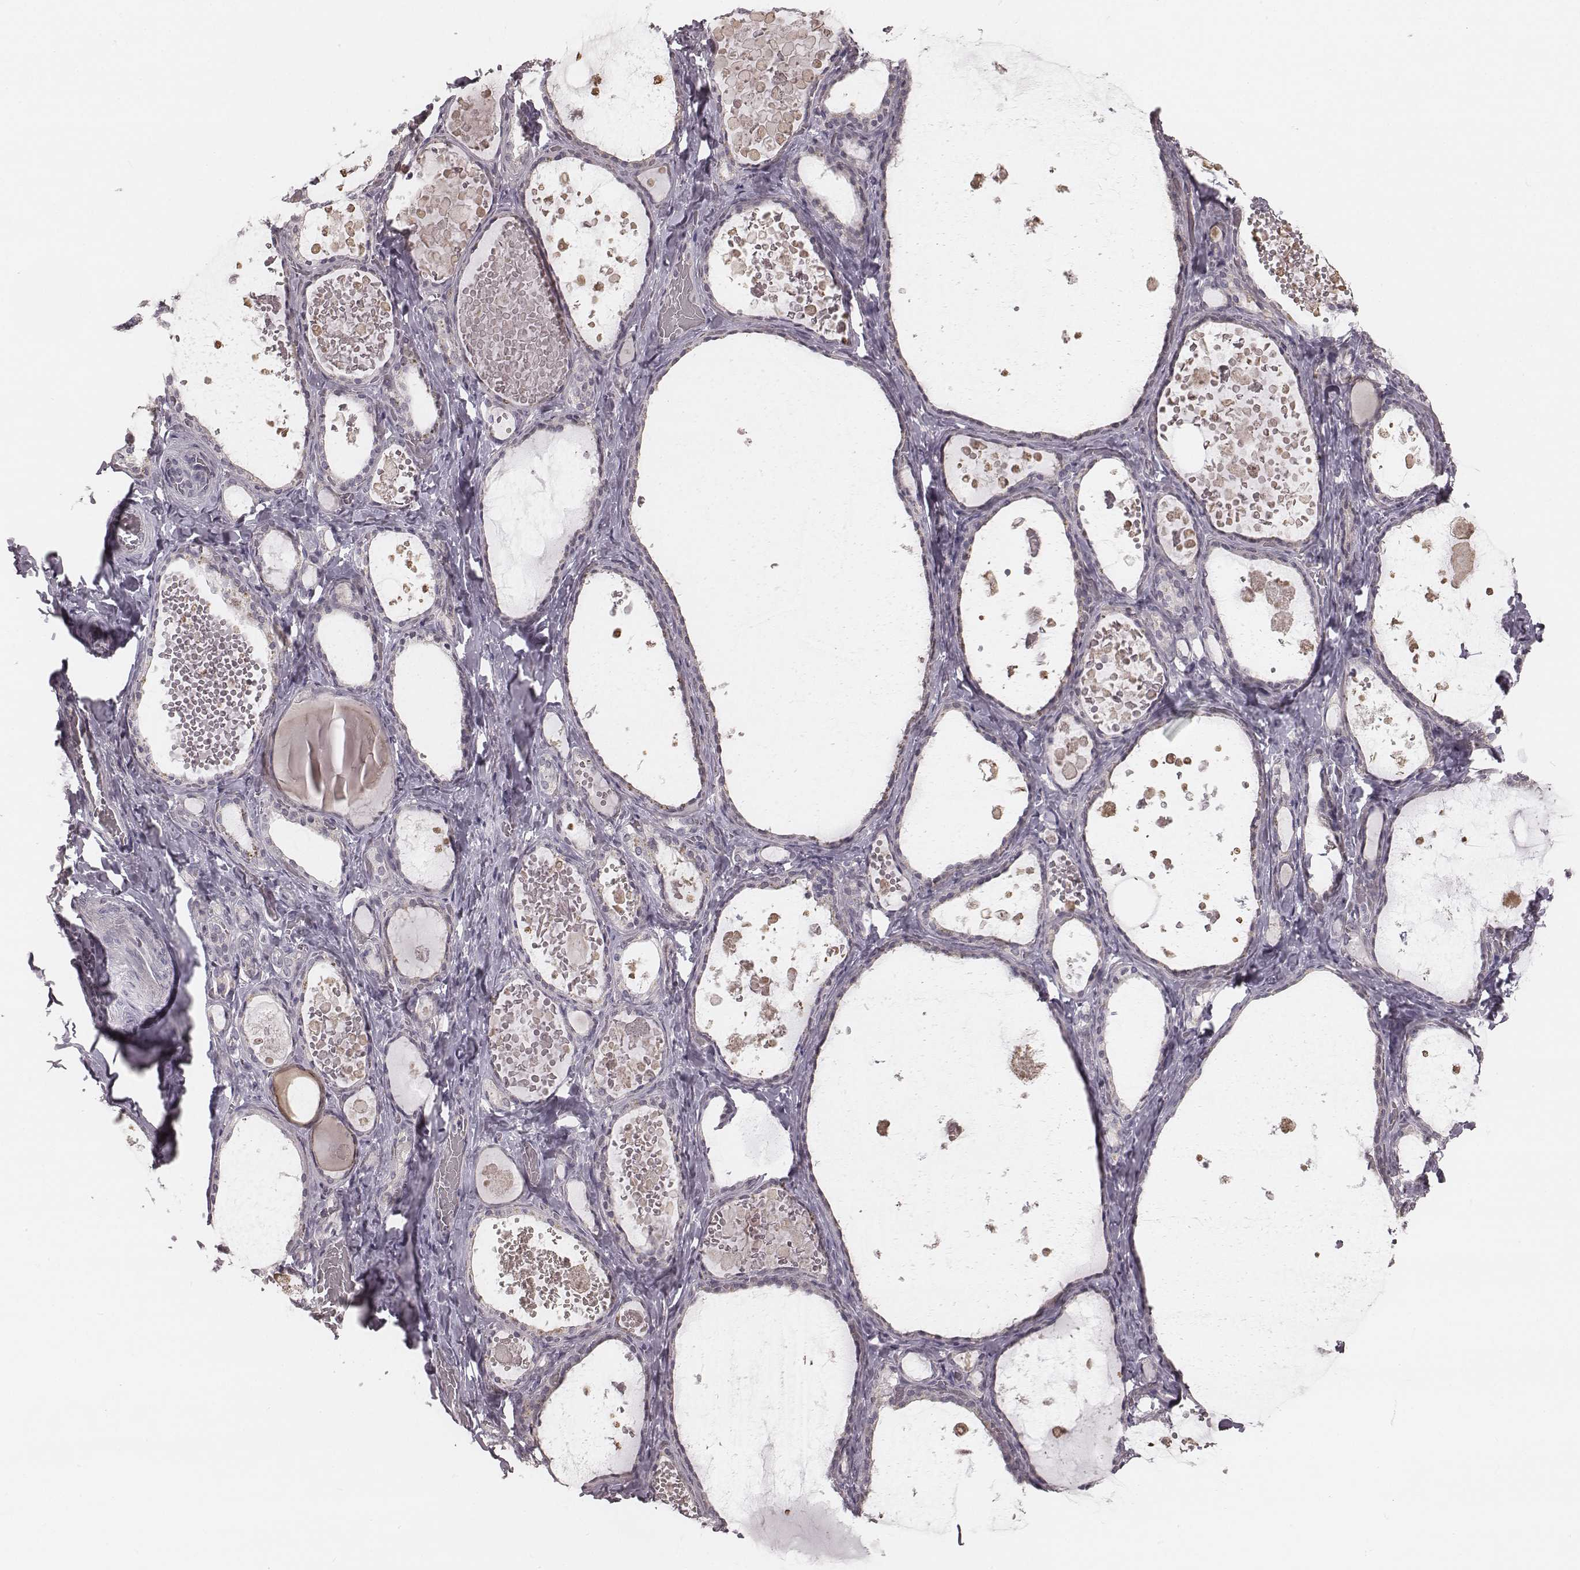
{"staining": {"intensity": "negative", "quantity": "none", "location": "none"}, "tissue": "thyroid gland", "cell_type": "Glandular cells", "image_type": "normal", "snomed": [{"axis": "morphology", "description": "Normal tissue, NOS"}, {"axis": "topography", "description": "Thyroid gland"}], "caption": "High magnification brightfield microscopy of benign thyroid gland stained with DAB (3,3'-diaminobenzidine) (brown) and counterstained with hematoxylin (blue): glandular cells show no significant expression. (DAB (3,3'-diaminobenzidine) immunohistochemistry, high magnification).", "gene": "IQCG", "patient": {"sex": "female", "age": 56}}